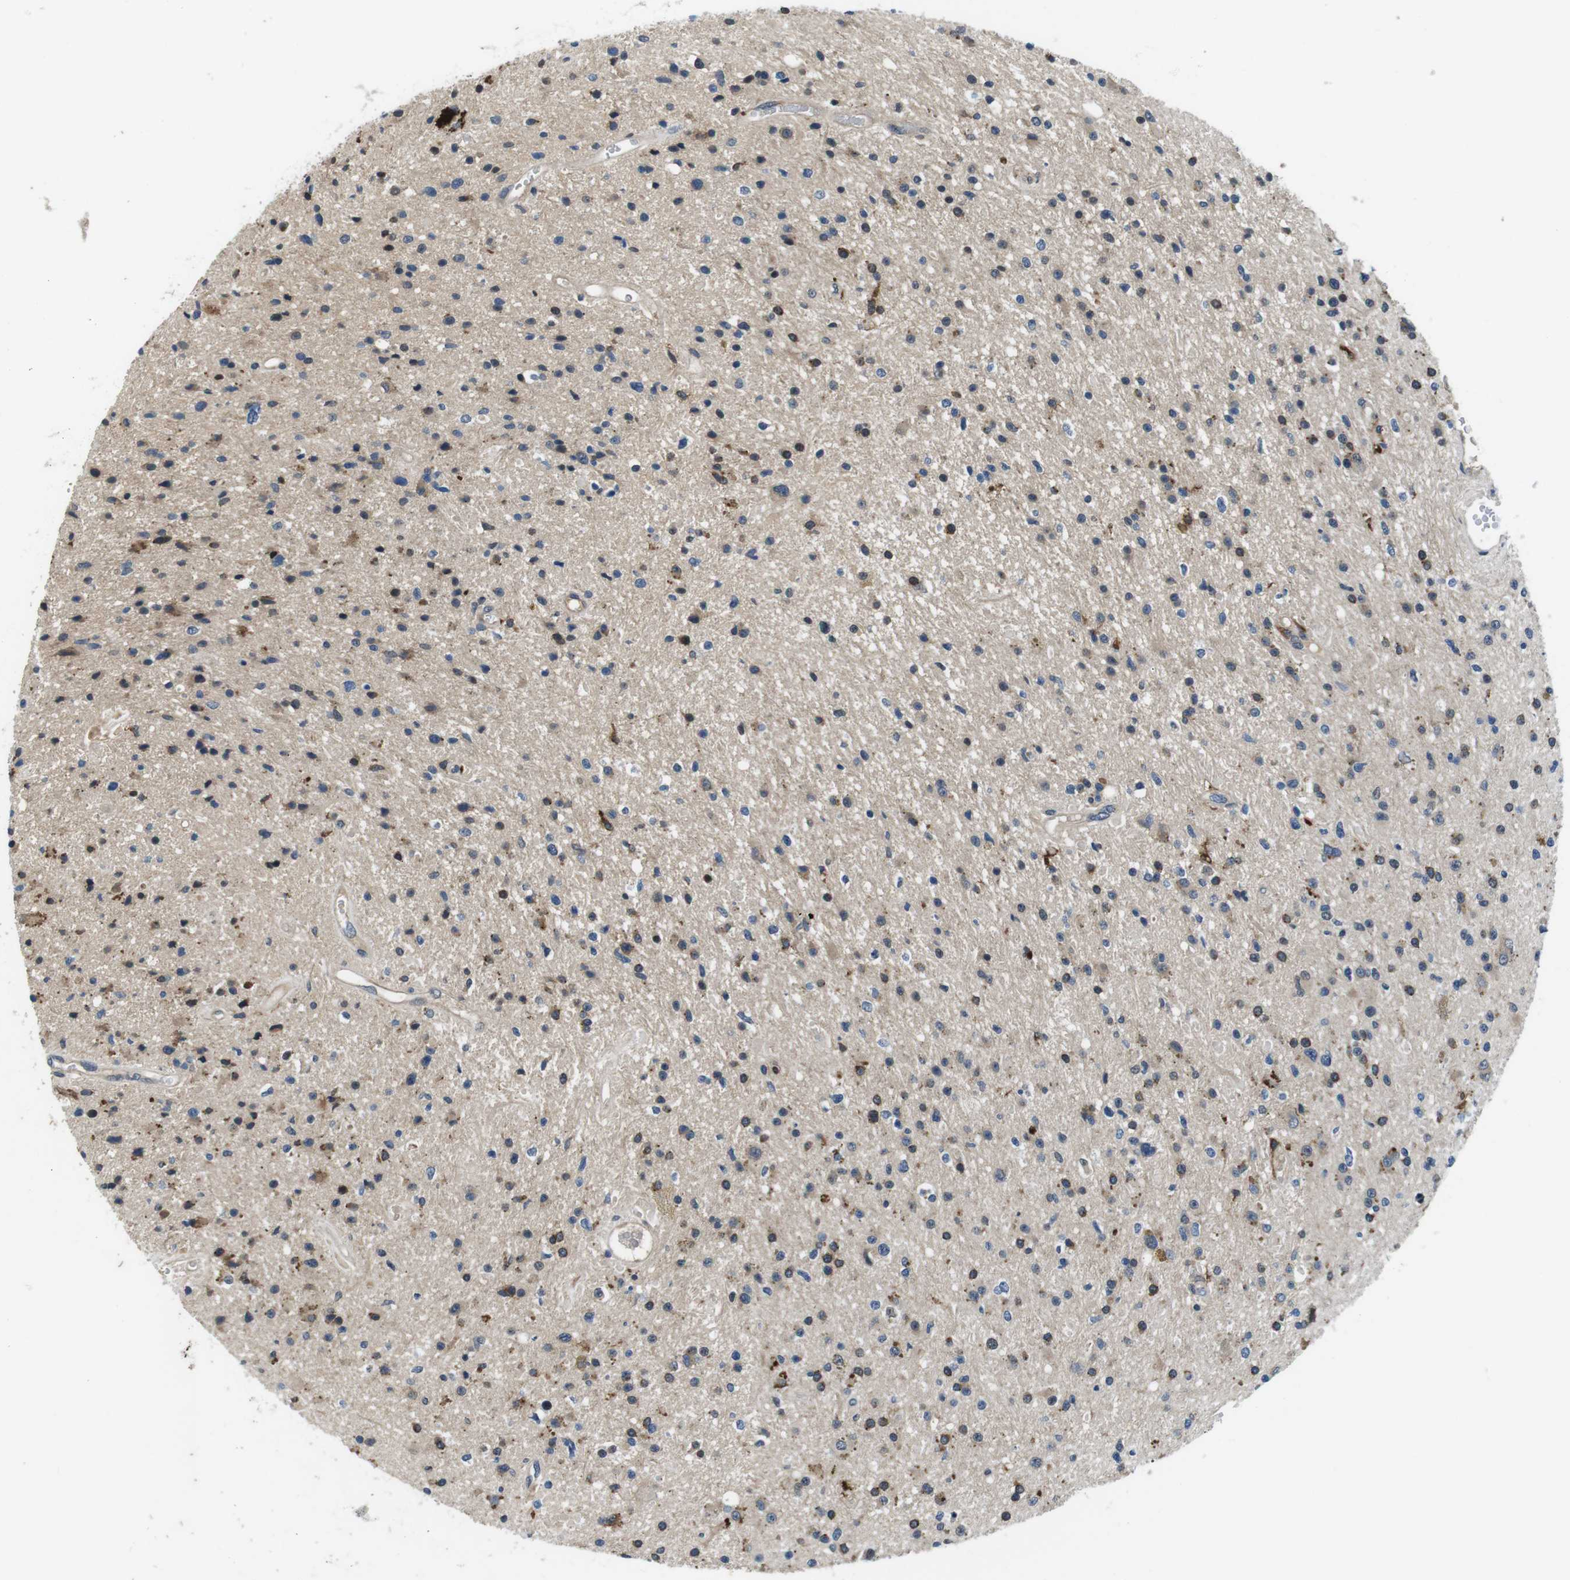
{"staining": {"intensity": "moderate", "quantity": "25%-75%", "location": "cytoplasmic/membranous"}, "tissue": "glioma", "cell_type": "Tumor cells", "image_type": "cancer", "snomed": [{"axis": "morphology", "description": "Glioma, malignant, High grade"}, {"axis": "topography", "description": "Brain"}], "caption": "Human malignant high-grade glioma stained with a brown dye demonstrates moderate cytoplasmic/membranous positive positivity in about 25%-75% of tumor cells.", "gene": "CD163L1", "patient": {"sex": "male", "age": 33}}